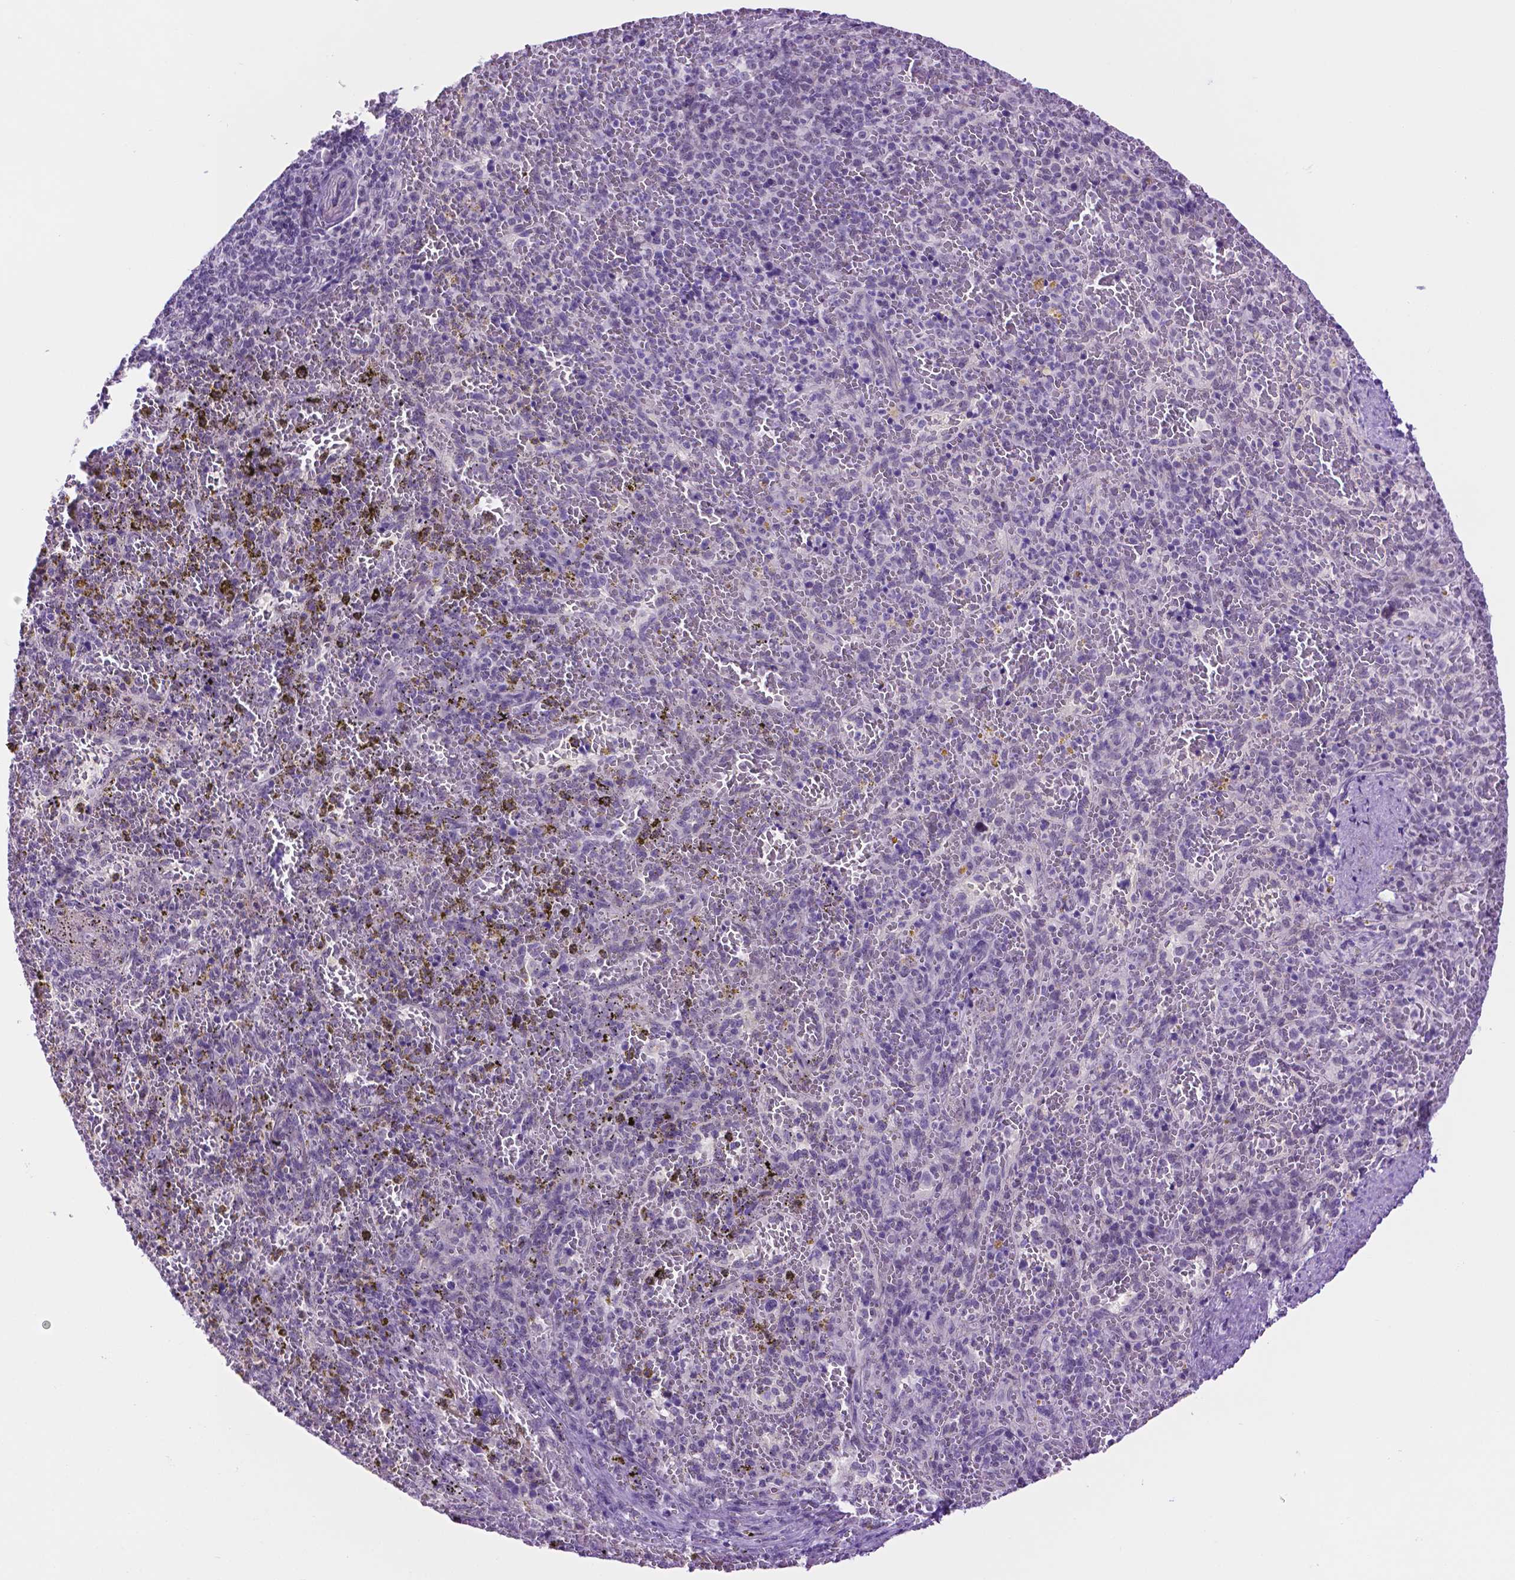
{"staining": {"intensity": "negative", "quantity": "none", "location": "none"}, "tissue": "spleen", "cell_type": "Cells in red pulp", "image_type": "normal", "snomed": [{"axis": "morphology", "description": "Normal tissue, NOS"}, {"axis": "topography", "description": "Spleen"}], "caption": "DAB (3,3'-diaminobenzidine) immunohistochemical staining of unremarkable spleen reveals no significant positivity in cells in red pulp. The staining is performed using DAB brown chromogen with nuclei counter-stained in using hematoxylin.", "gene": "TACSTD2", "patient": {"sex": "female", "age": 50}}